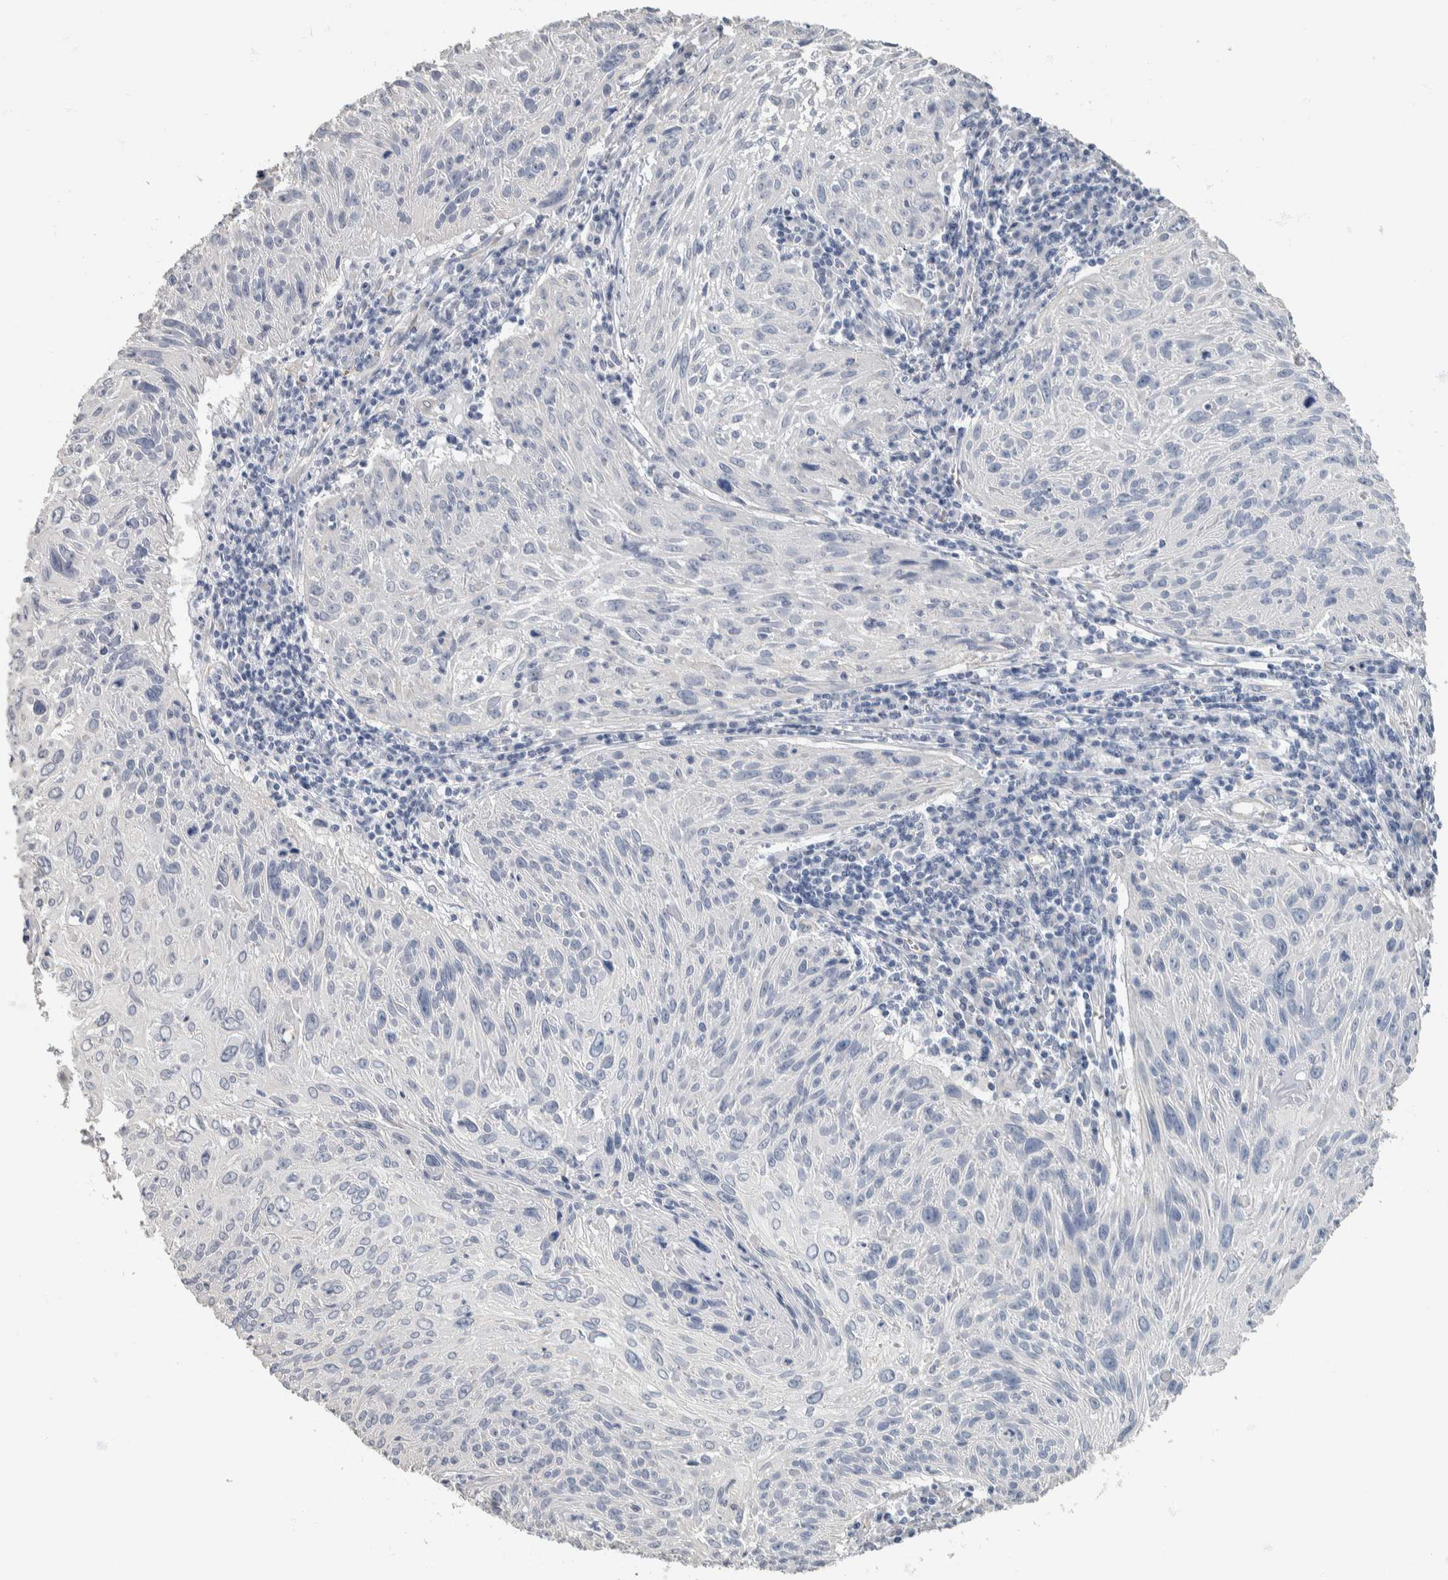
{"staining": {"intensity": "negative", "quantity": "none", "location": "none"}, "tissue": "cervical cancer", "cell_type": "Tumor cells", "image_type": "cancer", "snomed": [{"axis": "morphology", "description": "Squamous cell carcinoma, NOS"}, {"axis": "topography", "description": "Cervix"}], "caption": "A high-resolution image shows immunohistochemistry staining of cervical squamous cell carcinoma, which demonstrates no significant positivity in tumor cells. Brightfield microscopy of immunohistochemistry stained with DAB (brown) and hematoxylin (blue), captured at high magnification.", "gene": "NEFM", "patient": {"sex": "female", "age": 51}}